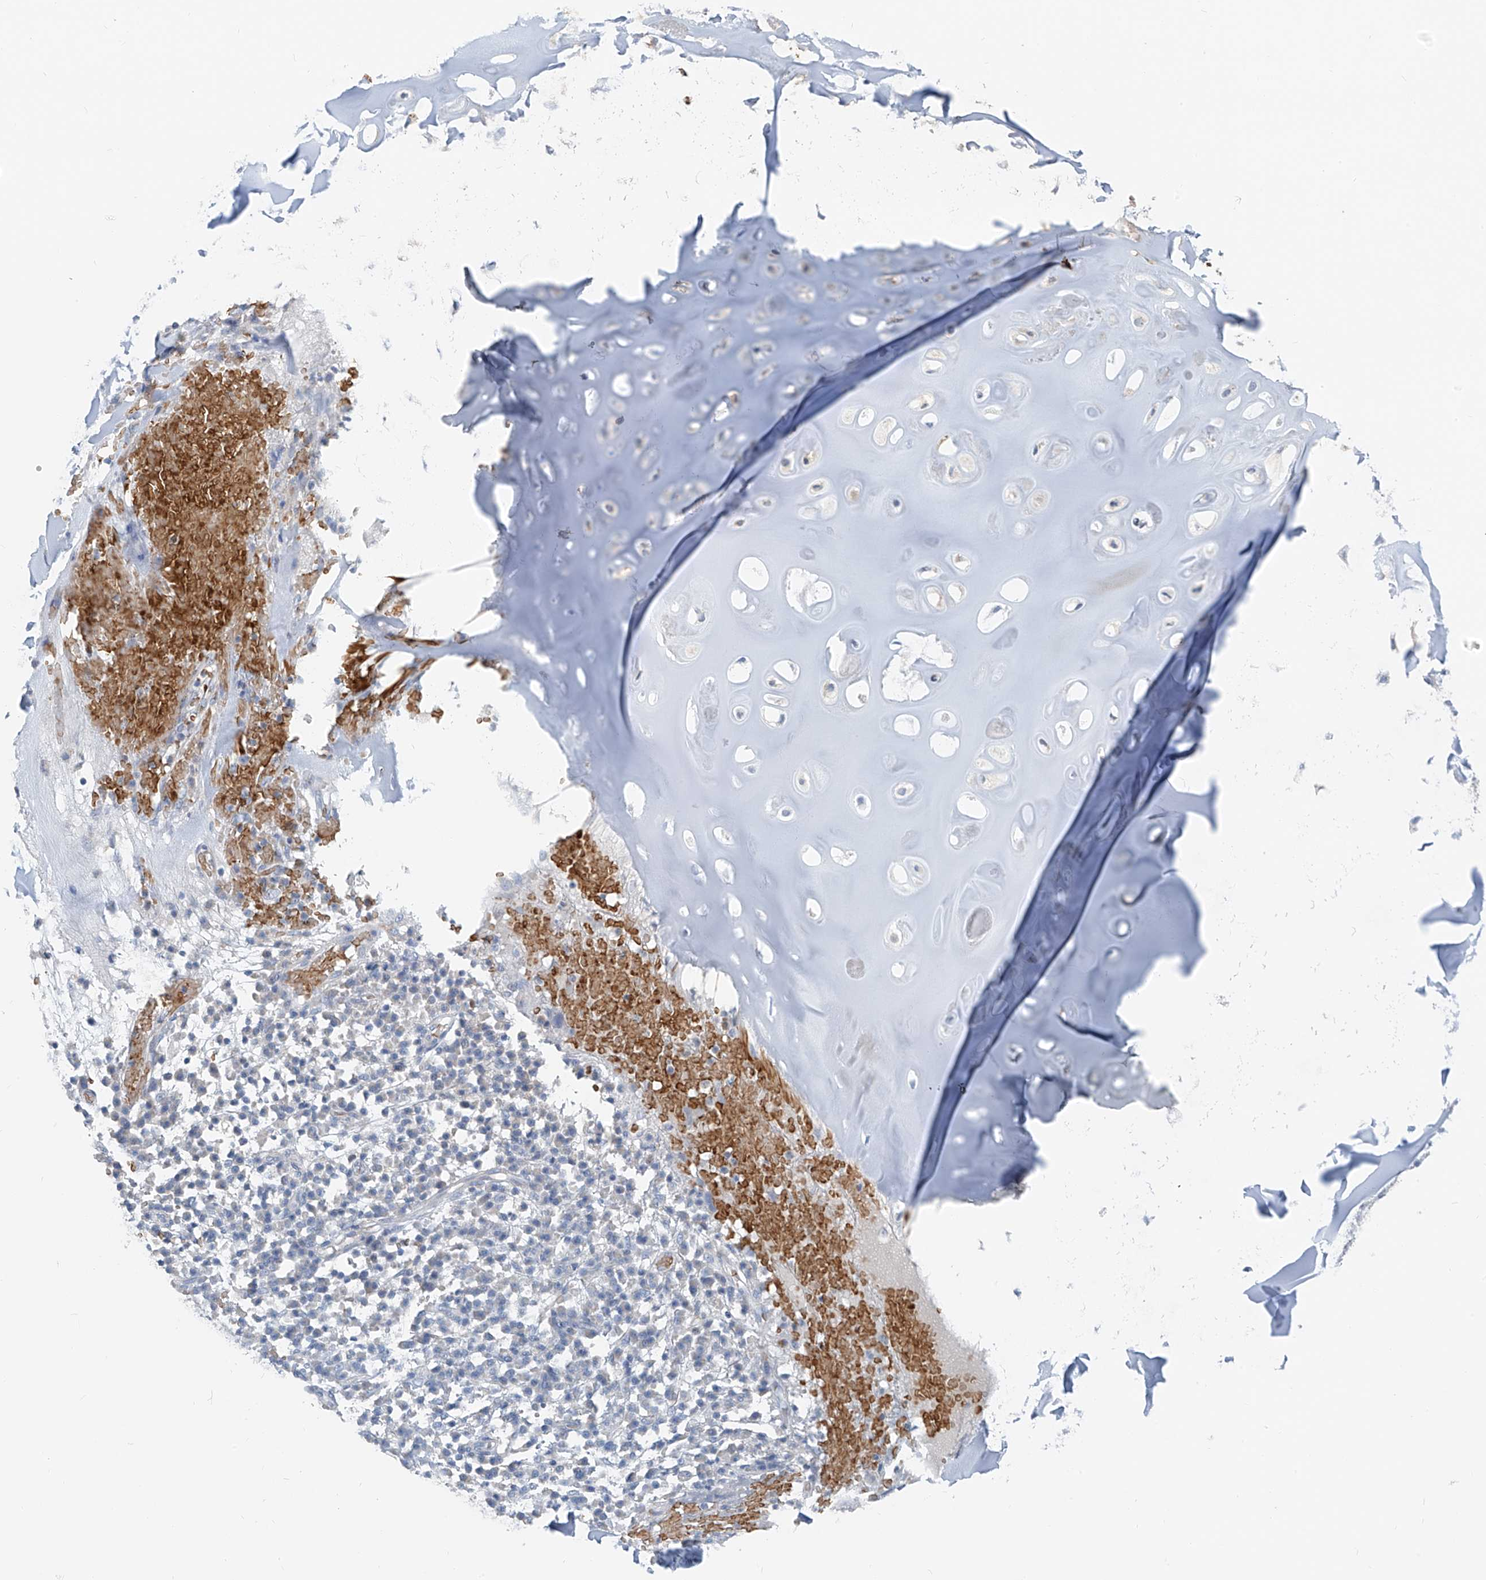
{"staining": {"intensity": "weak", "quantity": "<25%", "location": "cytoplasmic/membranous"}, "tissue": "adipose tissue", "cell_type": "Adipocytes", "image_type": "normal", "snomed": [{"axis": "morphology", "description": "Normal tissue, NOS"}, {"axis": "morphology", "description": "Basal cell carcinoma"}, {"axis": "topography", "description": "Cartilage tissue"}, {"axis": "topography", "description": "Nasopharynx"}, {"axis": "topography", "description": "Oral tissue"}], "caption": "Adipocytes show no significant protein expression in benign adipose tissue. (DAB IHC, high magnification).", "gene": "FGD2", "patient": {"sex": "female", "age": 77}}